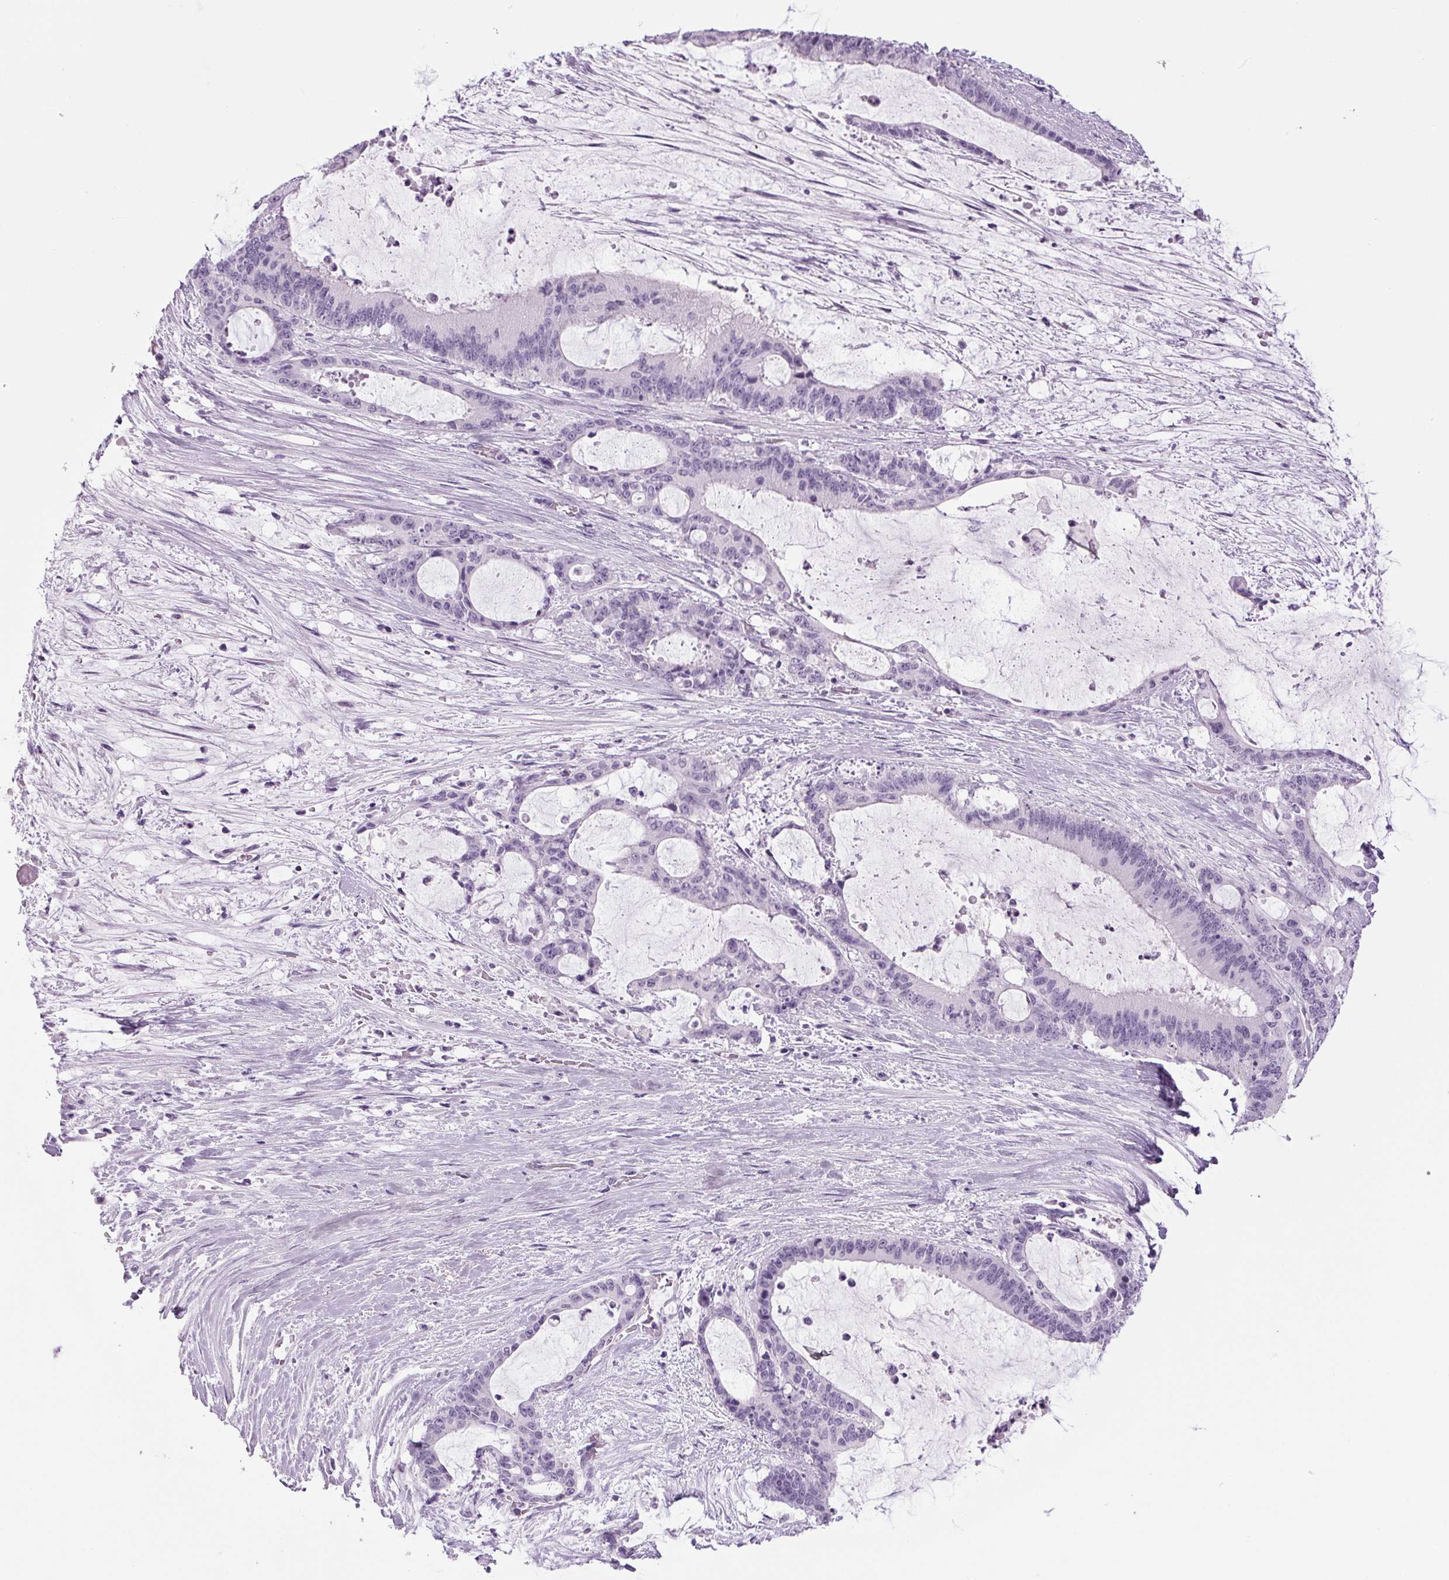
{"staining": {"intensity": "negative", "quantity": "none", "location": "none"}, "tissue": "liver cancer", "cell_type": "Tumor cells", "image_type": "cancer", "snomed": [{"axis": "morphology", "description": "Normal tissue, NOS"}, {"axis": "morphology", "description": "Cholangiocarcinoma"}, {"axis": "topography", "description": "Liver"}, {"axis": "topography", "description": "Peripheral nerve tissue"}], "caption": "Immunohistochemistry (IHC) photomicrograph of neoplastic tissue: cholangiocarcinoma (liver) stained with DAB demonstrates no significant protein positivity in tumor cells.", "gene": "PPP1R1A", "patient": {"sex": "female", "age": 73}}